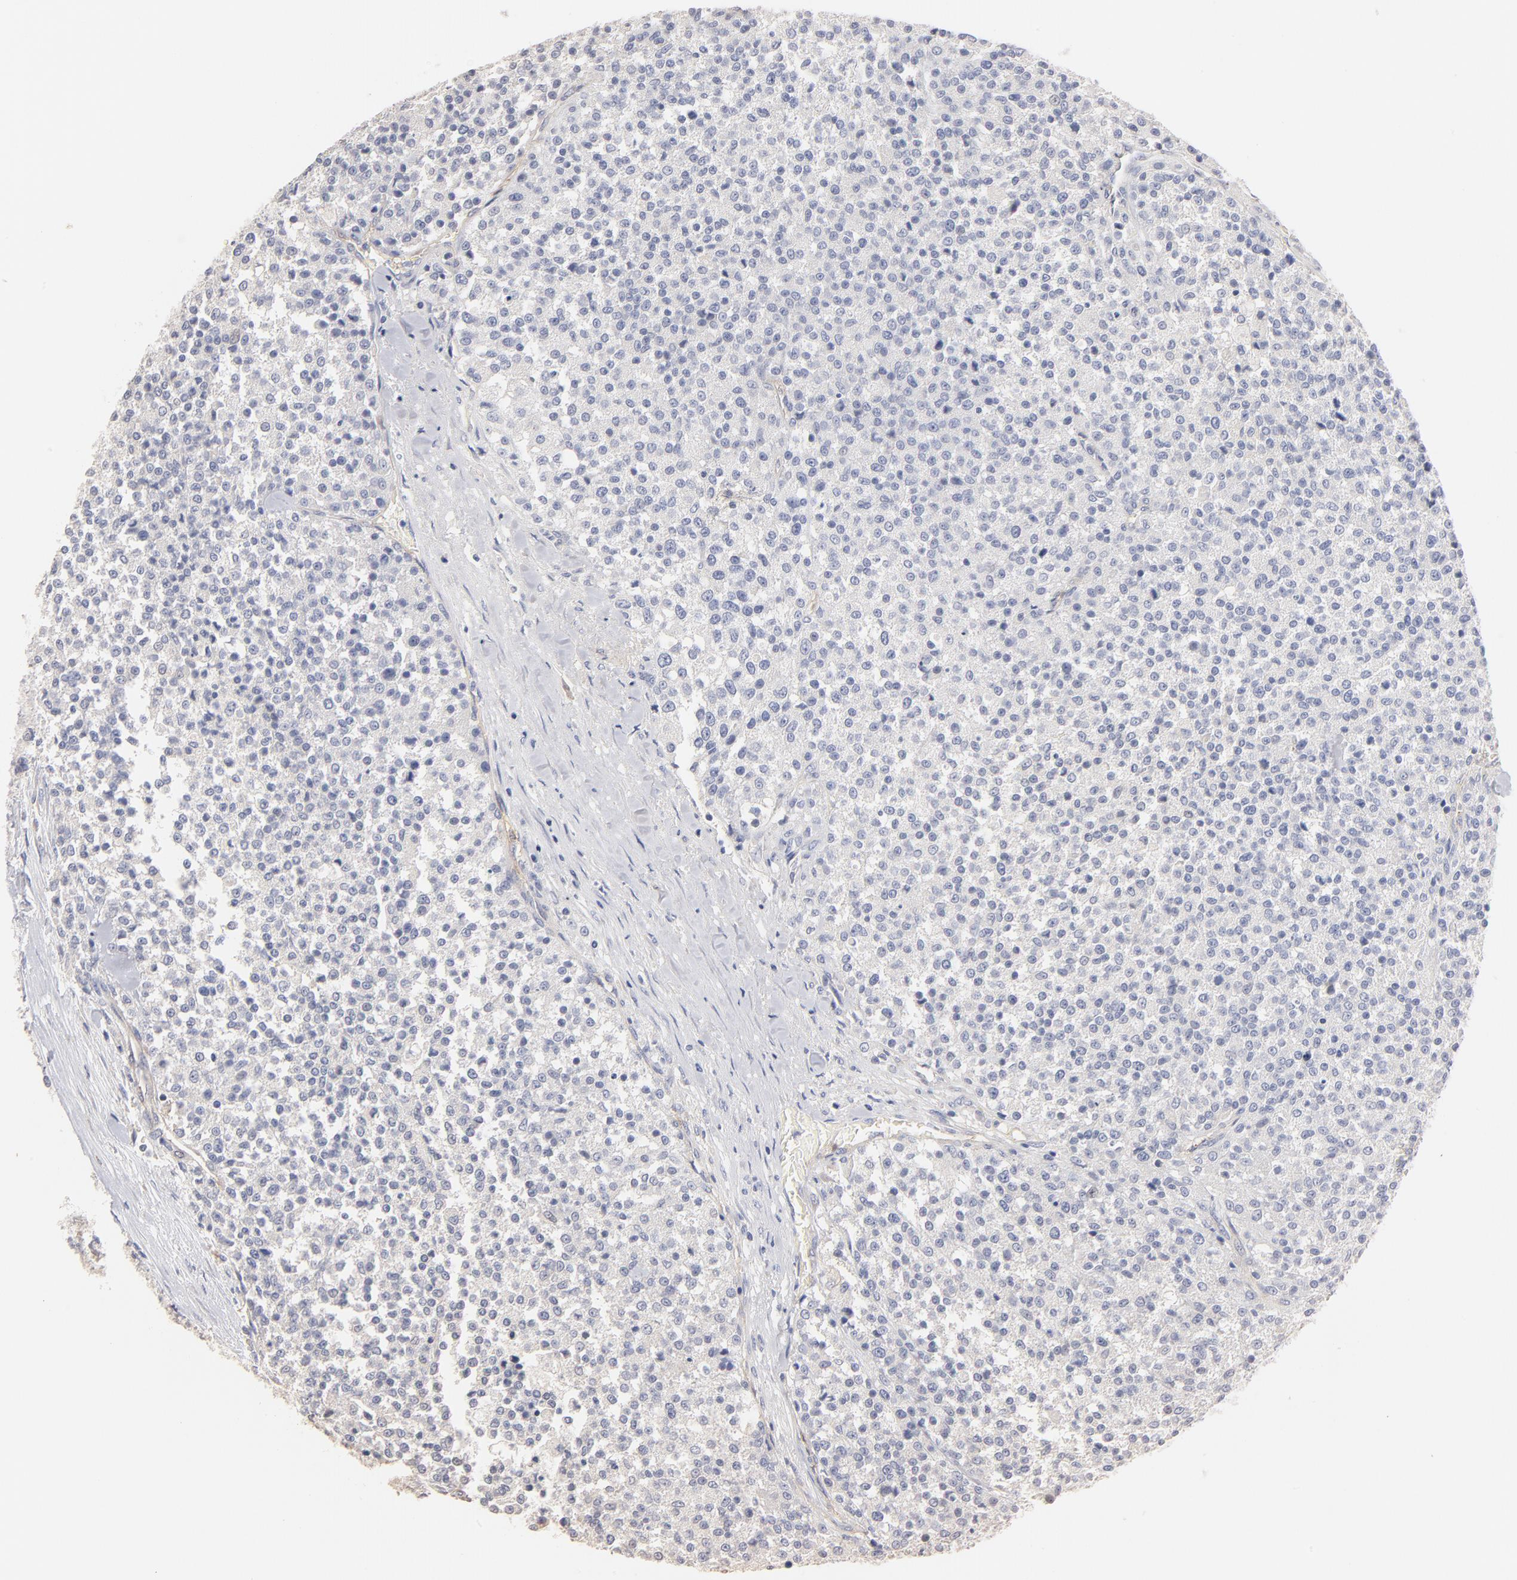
{"staining": {"intensity": "negative", "quantity": "none", "location": "none"}, "tissue": "testis cancer", "cell_type": "Tumor cells", "image_type": "cancer", "snomed": [{"axis": "morphology", "description": "Seminoma, NOS"}, {"axis": "topography", "description": "Testis"}], "caption": "High magnification brightfield microscopy of testis cancer stained with DAB (brown) and counterstained with hematoxylin (blue): tumor cells show no significant expression. (Immunohistochemistry, brightfield microscopy, high magnification).", "gene": "ITGA8", "patient": {"sex": "male", "age": 59}}